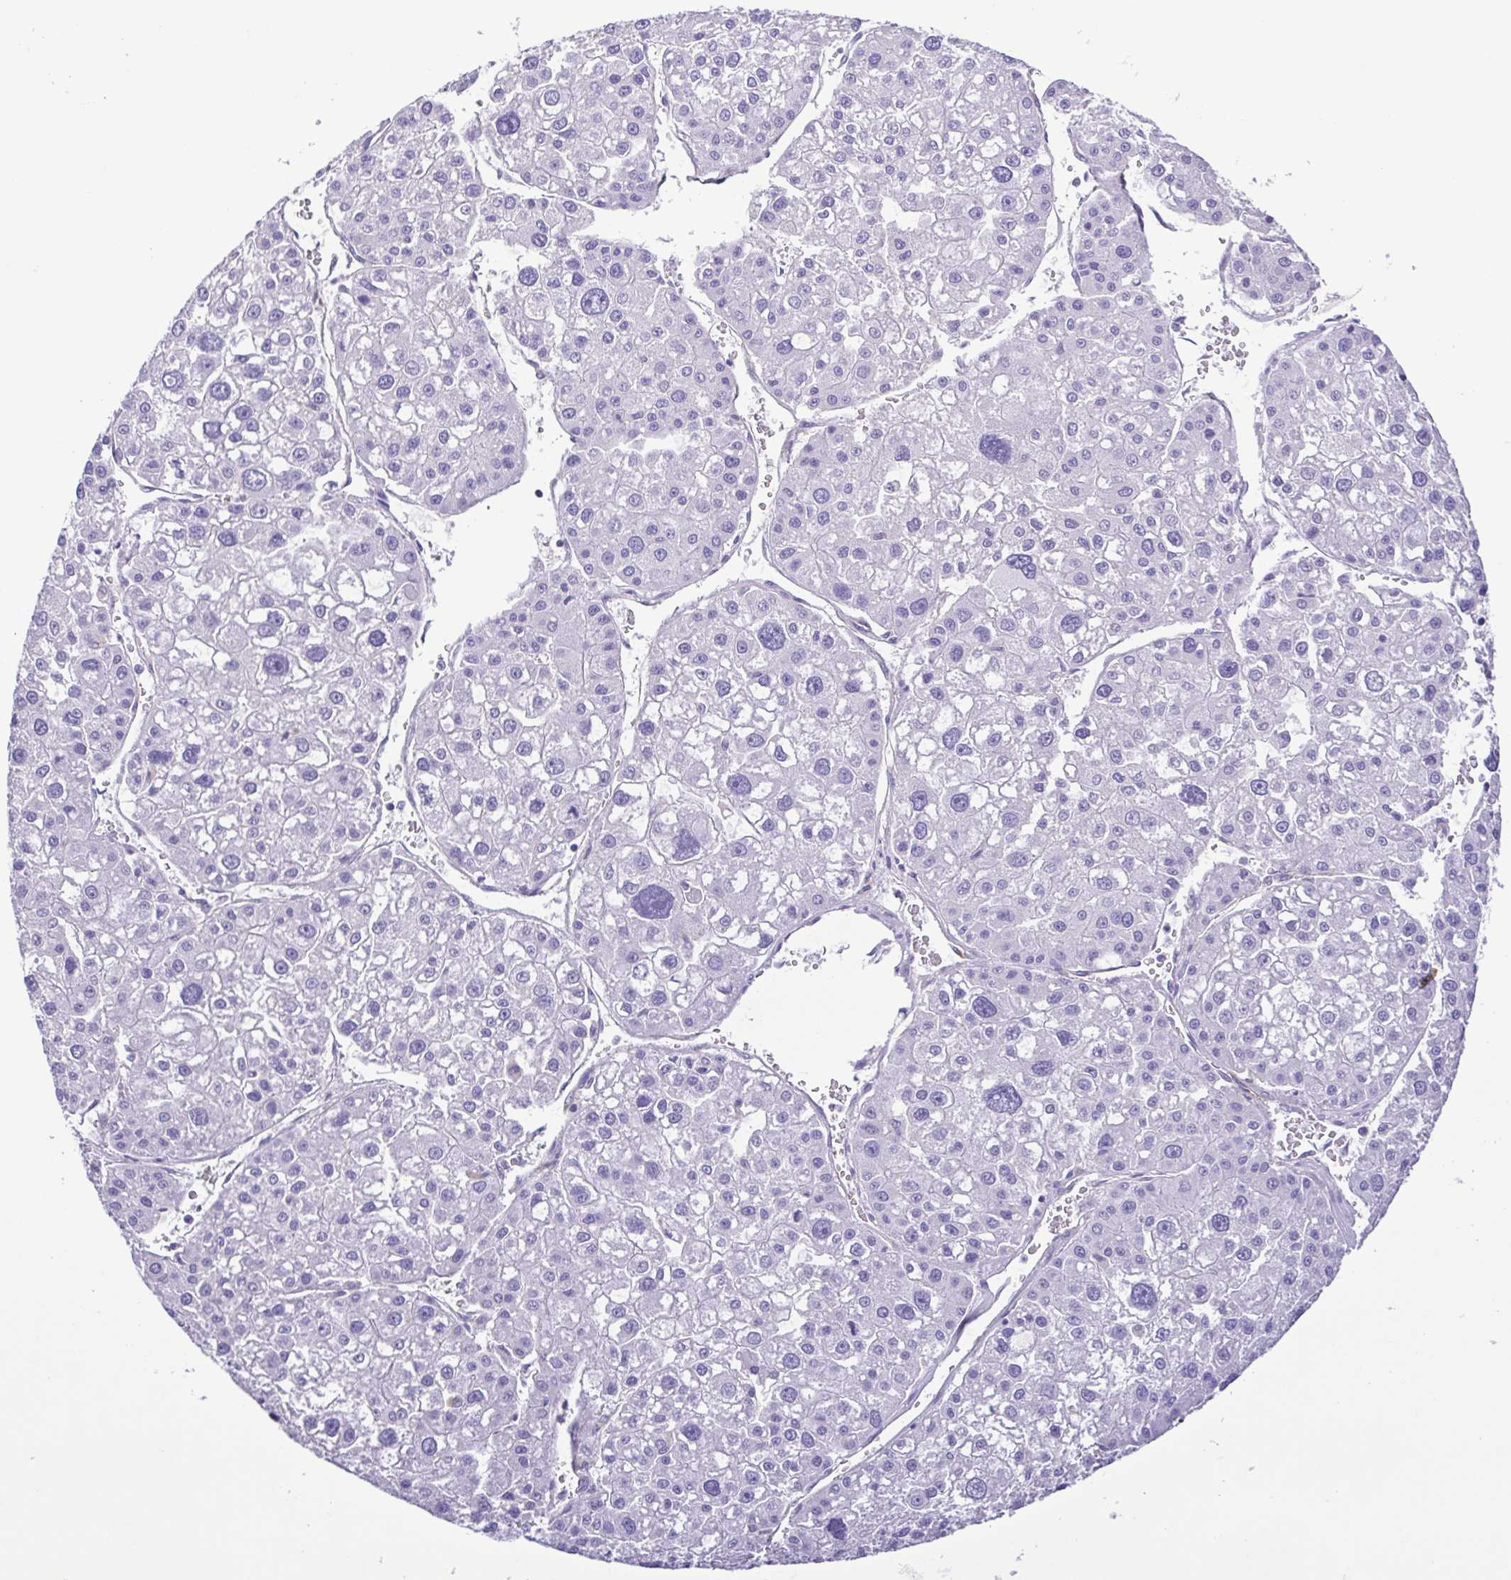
{"staining": {"intensity": "negative", "quantity": "none", "location": "none"}, "tissue": "liver cancer", "cell_type": "Tumor cells", "image_type": "cancer", "snomed": [{"axis": "morphology", "description": "Carcinoma, Hepatocellular, NOS"}, {"axis": "topography", "description": "Liver"}], "caption": "IHC micrograph of neoplastic tissue: human hepatocellular carcinoma (liver) stained with DAB (3,3'-diaminobenzidine) exhibits no significant protein staining in tumor cells. (DAB IHC visualized using brightfield microscopy, high magnification).", "gene": "FLT1", "patient": {"sex": "male", "age": 73}}